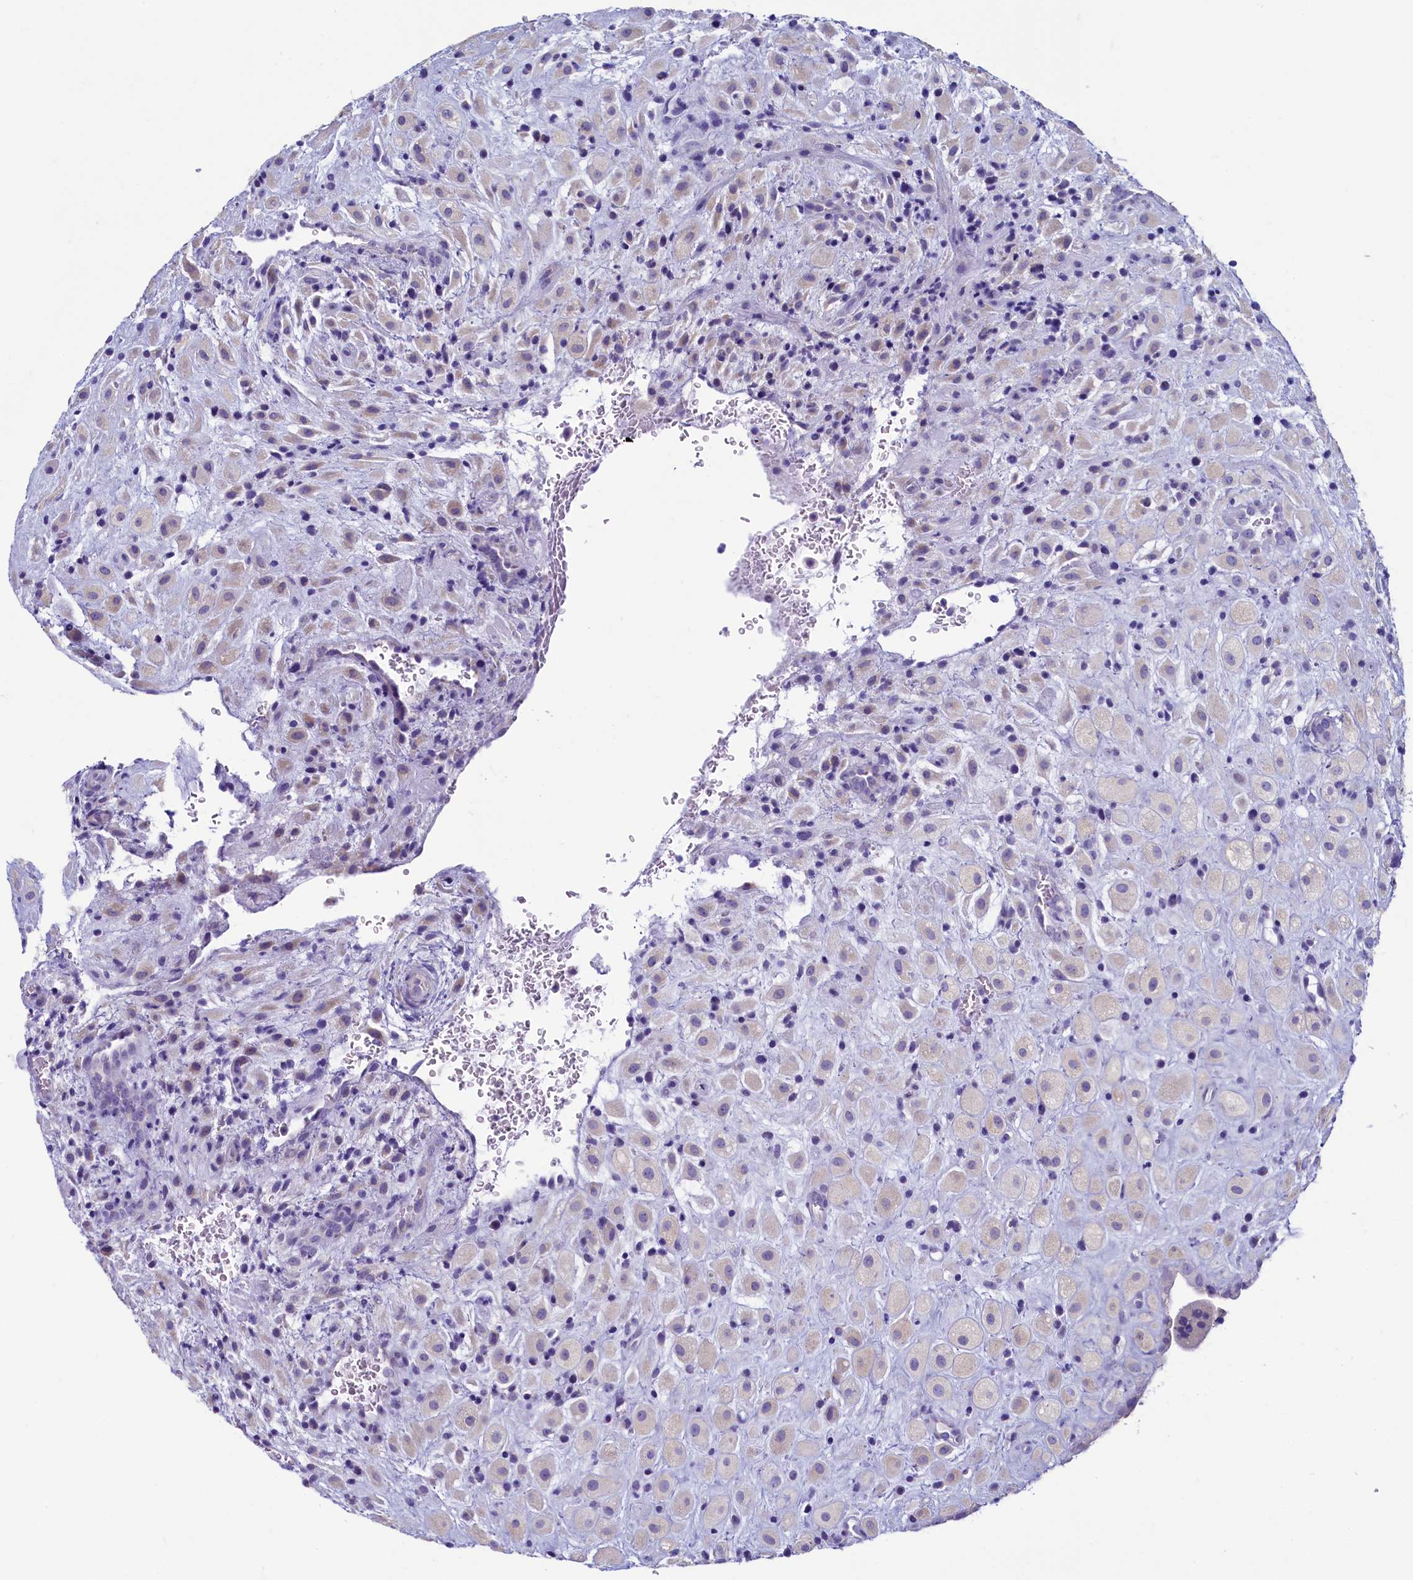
{"staining": {"intensity": "negative", "quantity": "none", "location": "none"}, "tissue": "placenta", "cell_type": "Decidual cells", "image_type": "normal", "snomed": [{"axis": "morphology", "description": "Normal tissue, NOS"}, {"axis": "topography", "description": "Placenta"}], "caption": "The photomicrograph reveals no staining of decidual cells in normal placenta. (DAB IHC, high magnification).", "gene": "SKA3", "patient": {"sex": "female", "age": 35}}